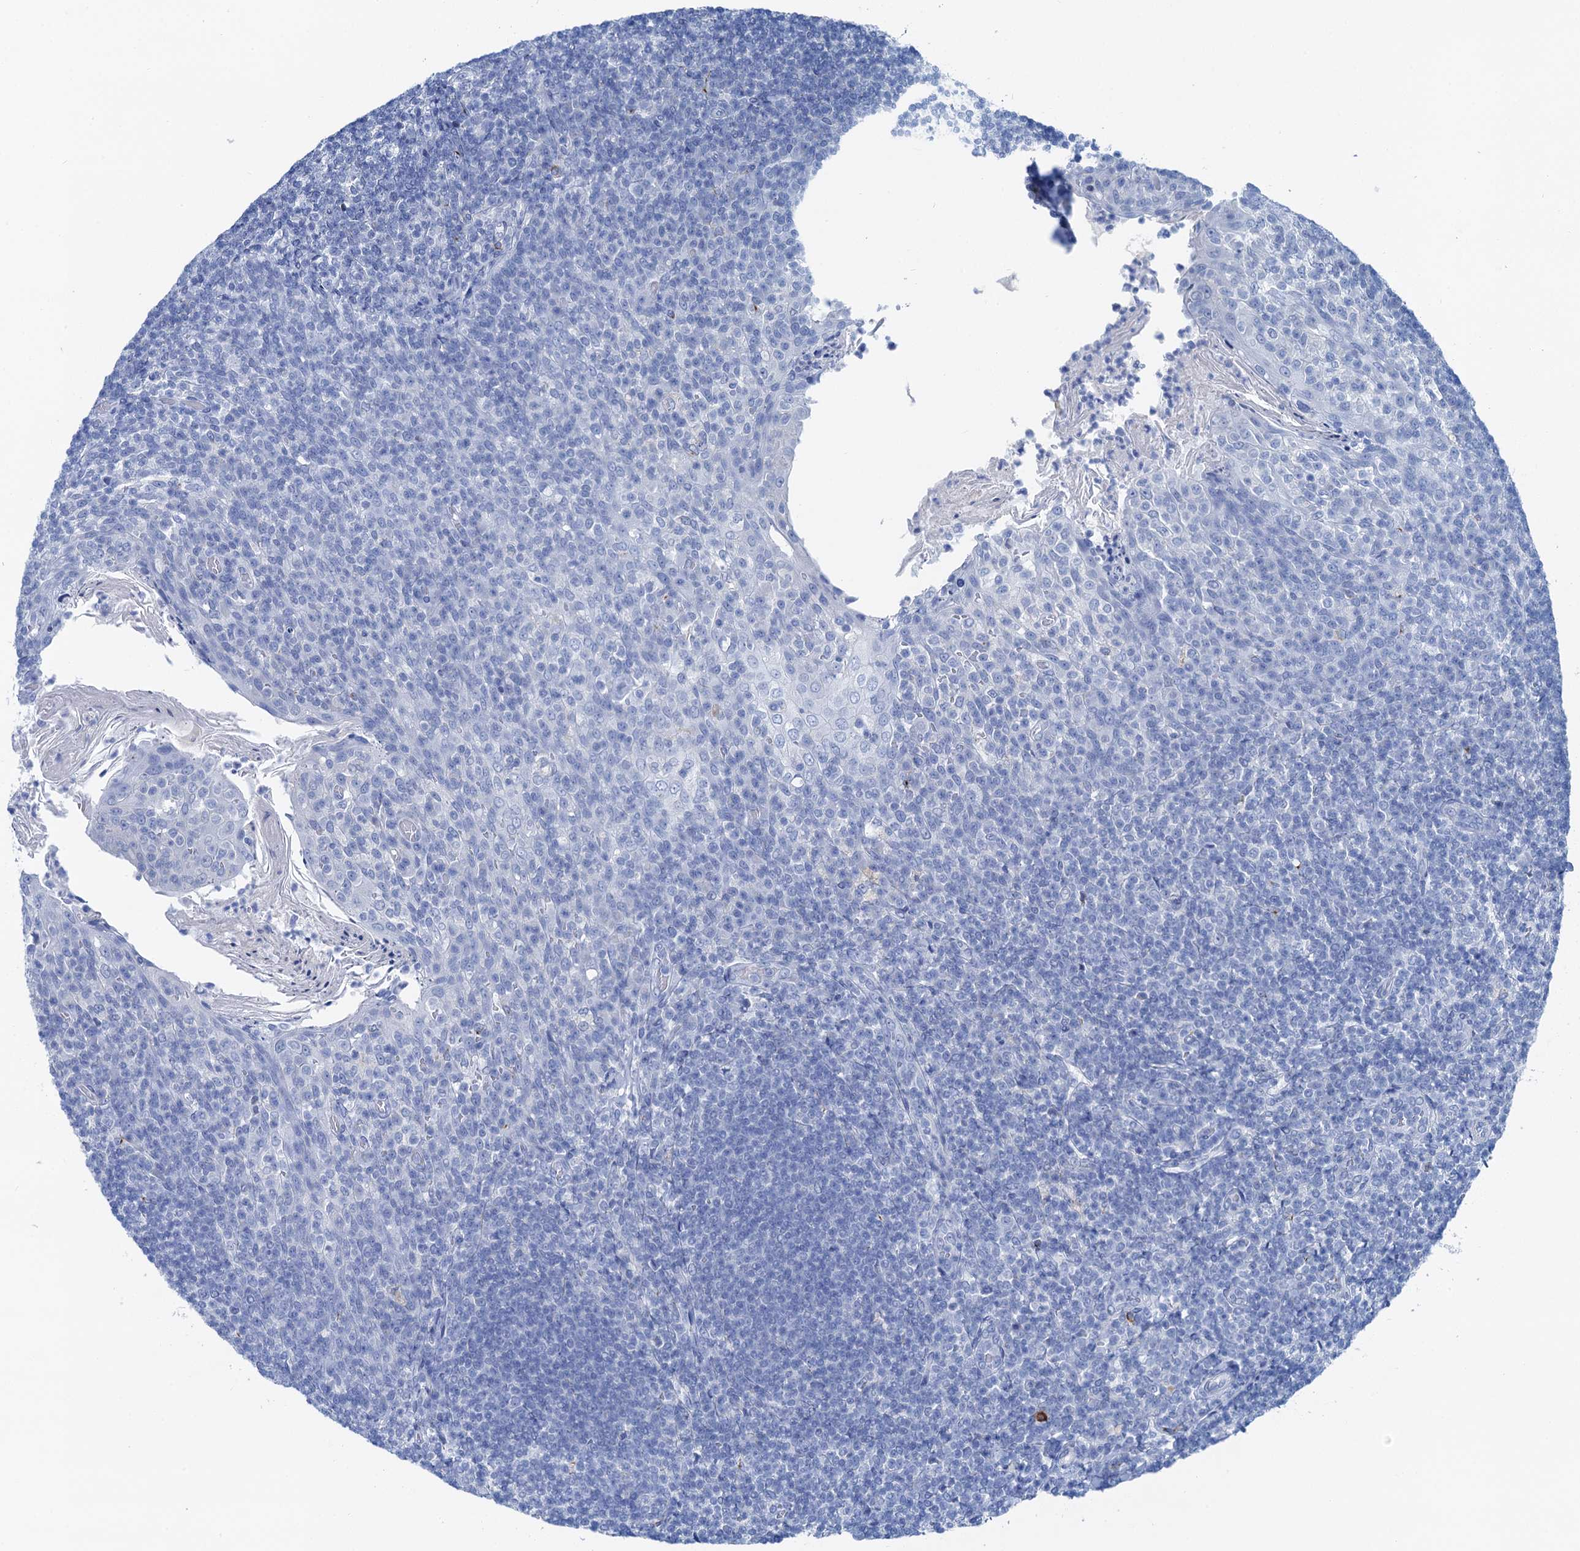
{"staining": {"intensity": "negative", "quantity": "none", "location": "none"}, "tissue": "tonsil", "cell_type": "Germinal center cells", "image_type": "normal", "snomed": [{"axis": "morphology", "description": "Normal tissue, NOS"}, {"axis": "topography", "description": "Tonsil"}], "caption": "Immunohistochemical staining of benign human tonsil displays no significant positivity in germinal center cells. (Immunohistochemistry (ihc), brightfield microscopy, high magnification).", "gene": "NLRP10", "patient": {"sex": "female", "age": 10}}